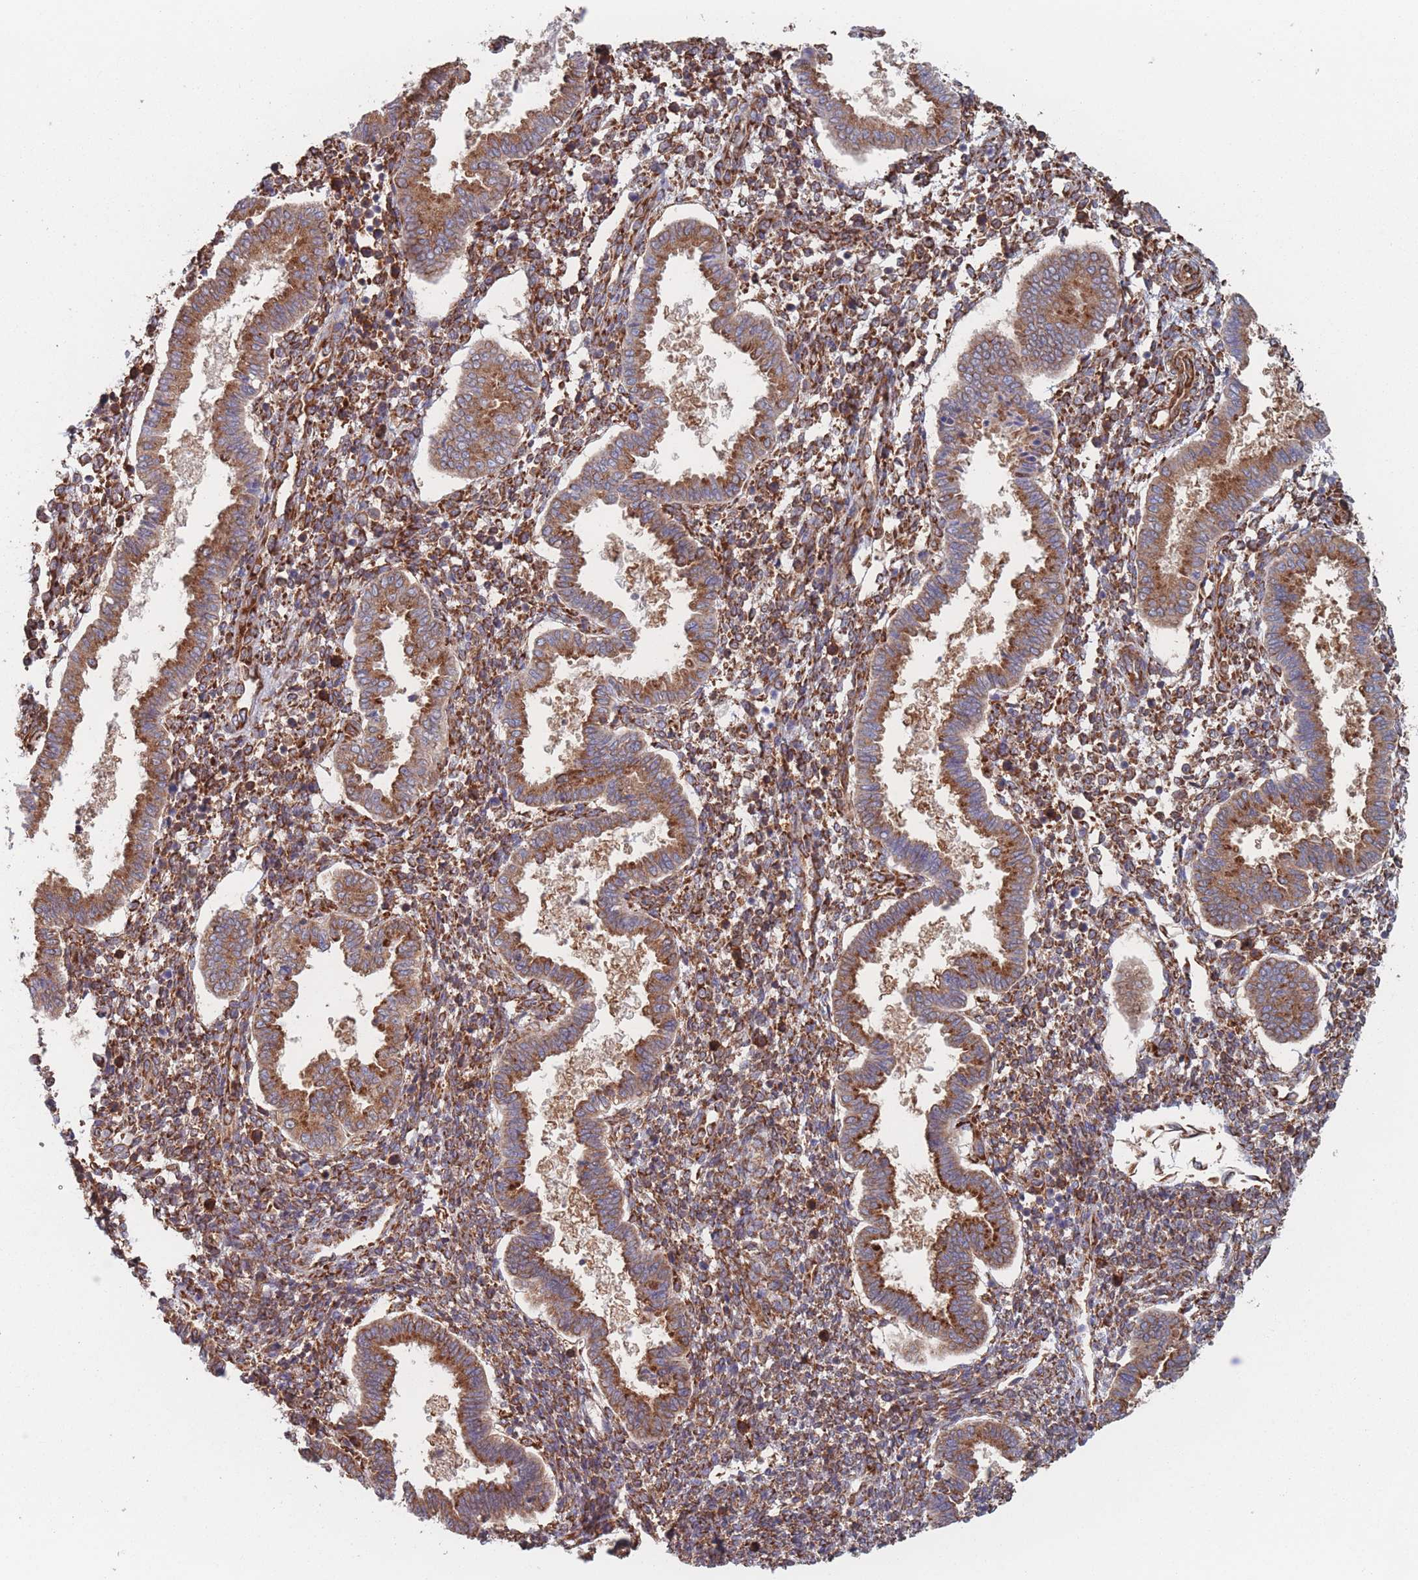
{"staining": {"intensity": "moderate", "quantity": ">75%", "location": "cytoplasmic/membranous"}, "tissue": "endometrium", "cell_type": "Cells in endometrial stroma", "image_type": "normal", "snomed": [{"axis": "morphology", "description": "Normal tissue, NOS"}, {"axis": "topography", "description": "Endometrium"}], "caption": "Cells in endometrial stroma reveal moderate cytoplasmic/membranous expression in approximately >75% of cells in normal endometrium.", "gene": "EEF1B2", "patient": {"sex": "female", "age": 24}}